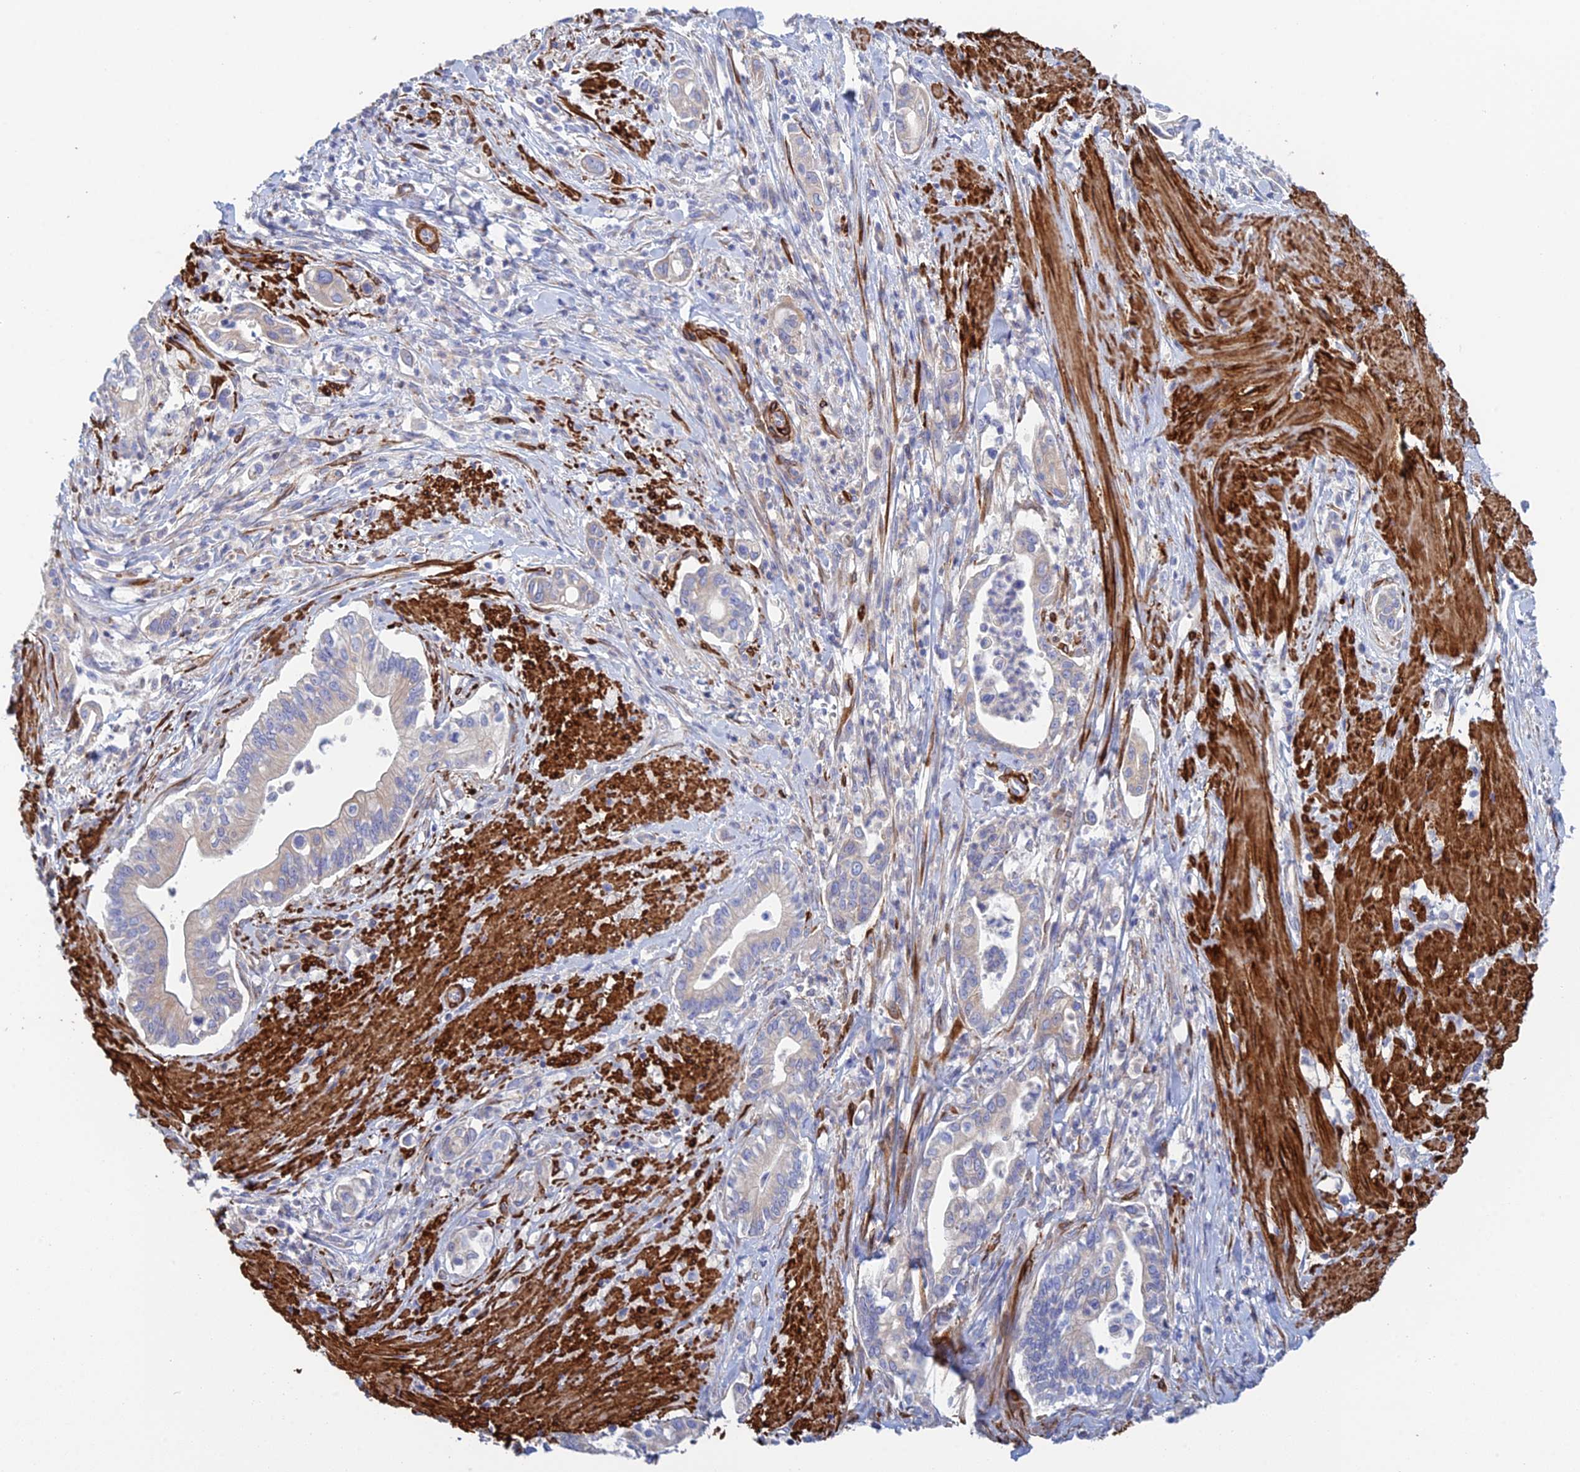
{"staining": {"intensity": "negative", "quantity": "none", "location": "none"}, "tissue": "pancreatic cancer", "cell_type": "Tumor cells", "image_type": "cancer", "snomed": [{"axis": "morphology", "description": "Adenocarcinoma, NOS"}, {"axis": "topography", "description": "Pancreas"}], "caption": "A histopathology image of adenocarcinoma (pancreatic) stained for a protein exhibits no brown staining in tumor cells.", "gene": "PCDHA8", "patient": {"sex": "male", "age": 78}}